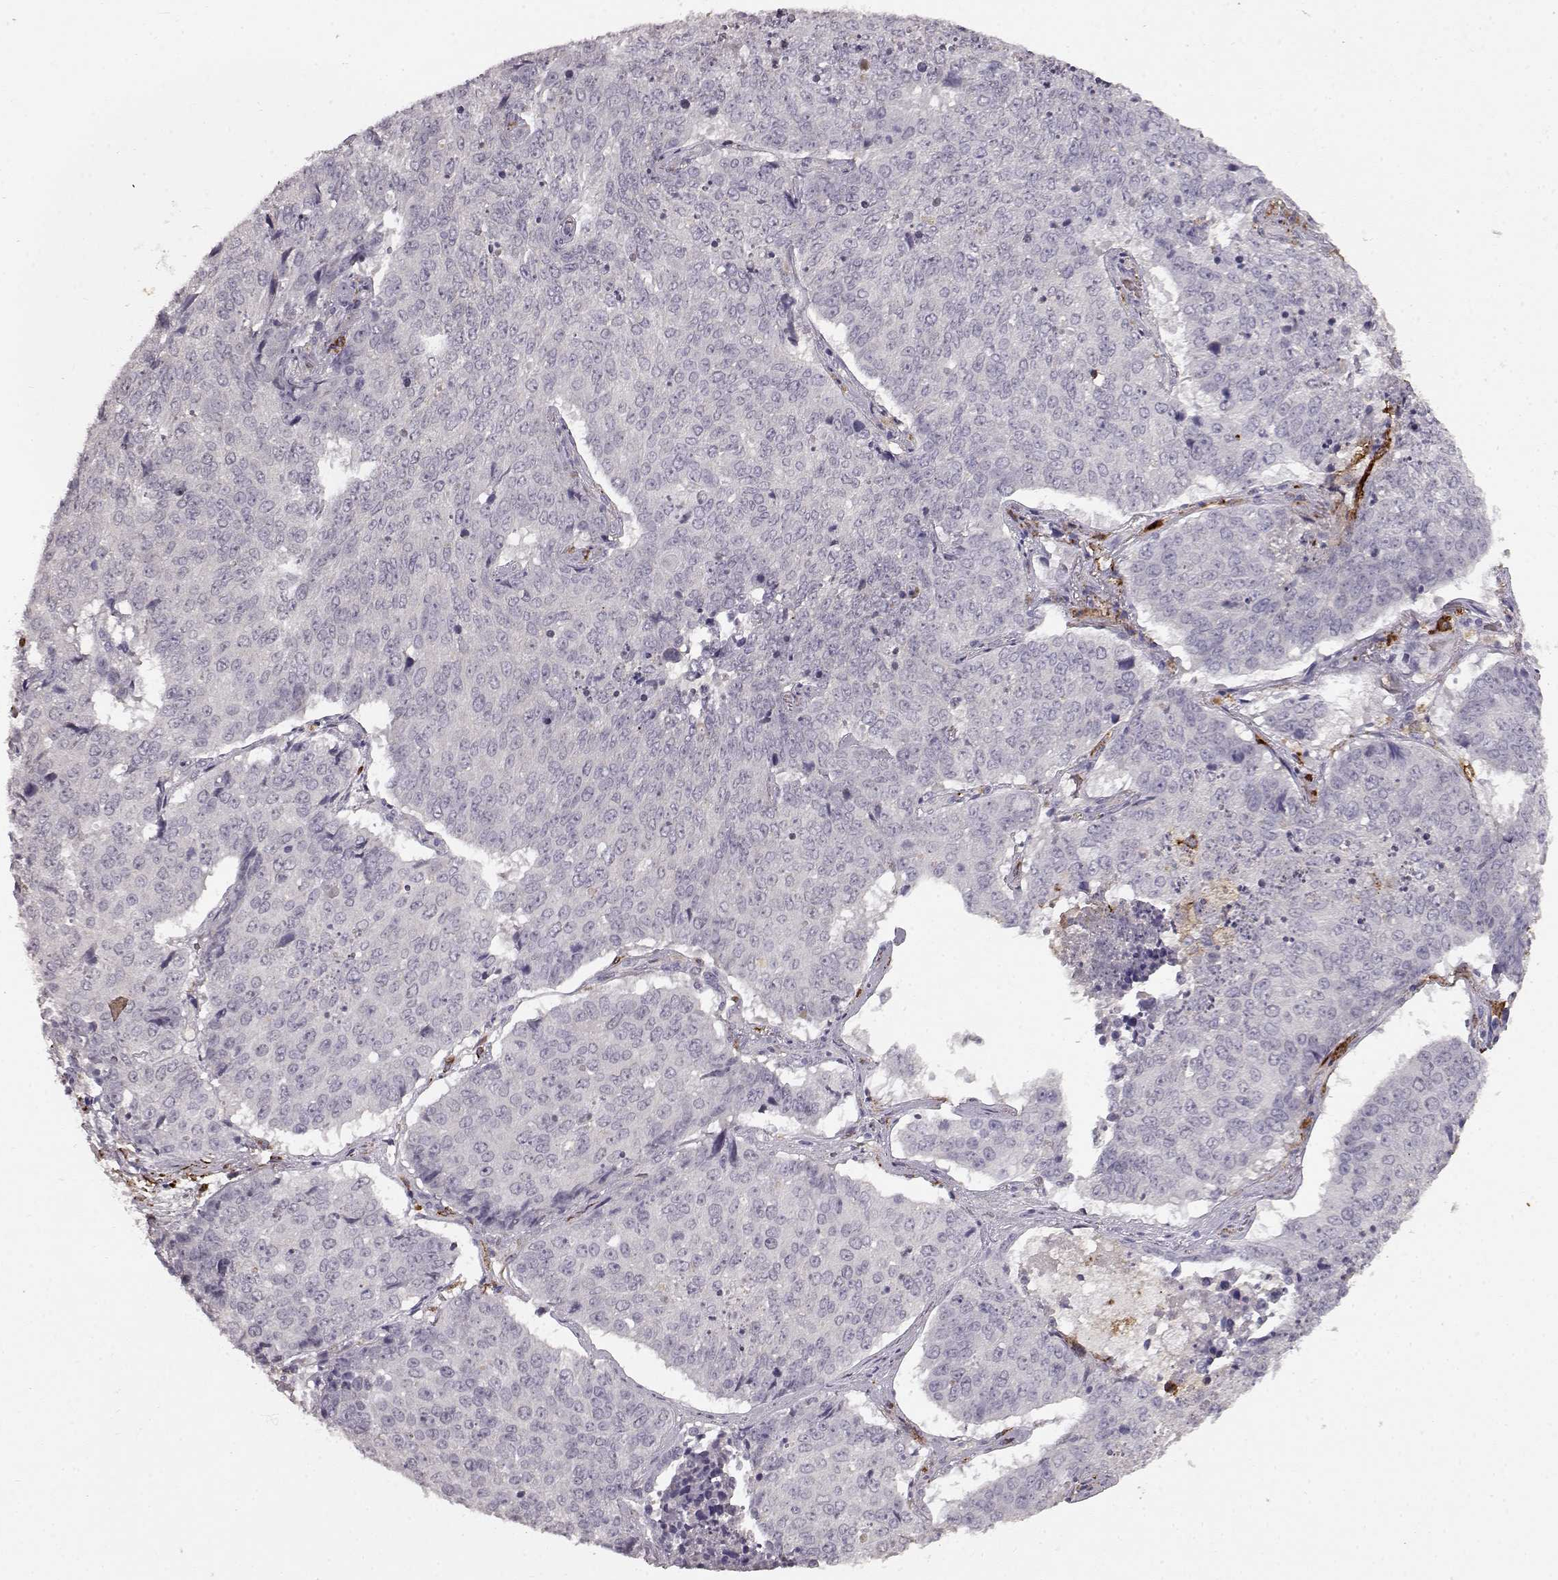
{"staining": {"intensity": "negative", "quantity": "none", "location": "none"}, "tissue": "lung cancer", "cell_type": "Tumor cells", "image_type": "cancer", "snomed": [{"axis": "morphology", "description": "Normal tissue, NOS"}, {"axis": "morphology", "description": "Squamous cell carcinoma, NOS"}, {"axis": "topography", "description": "Bronchus"}, {"axis": "topography", "description": "Lung"}], "caption": "A high-resolution micrograph shows immunohistochemistry (IHC) staining of lung squamous cell carcinoma, which reveals no significant staining in tumor cells. Brightfield microscopy of immunohistochemistry (IHC) stained with DAB (brown) and hematoxylin (blue), captured at high magnification.", "gene": "CCNF", "patient": {"sex": "male", "age": 64}}